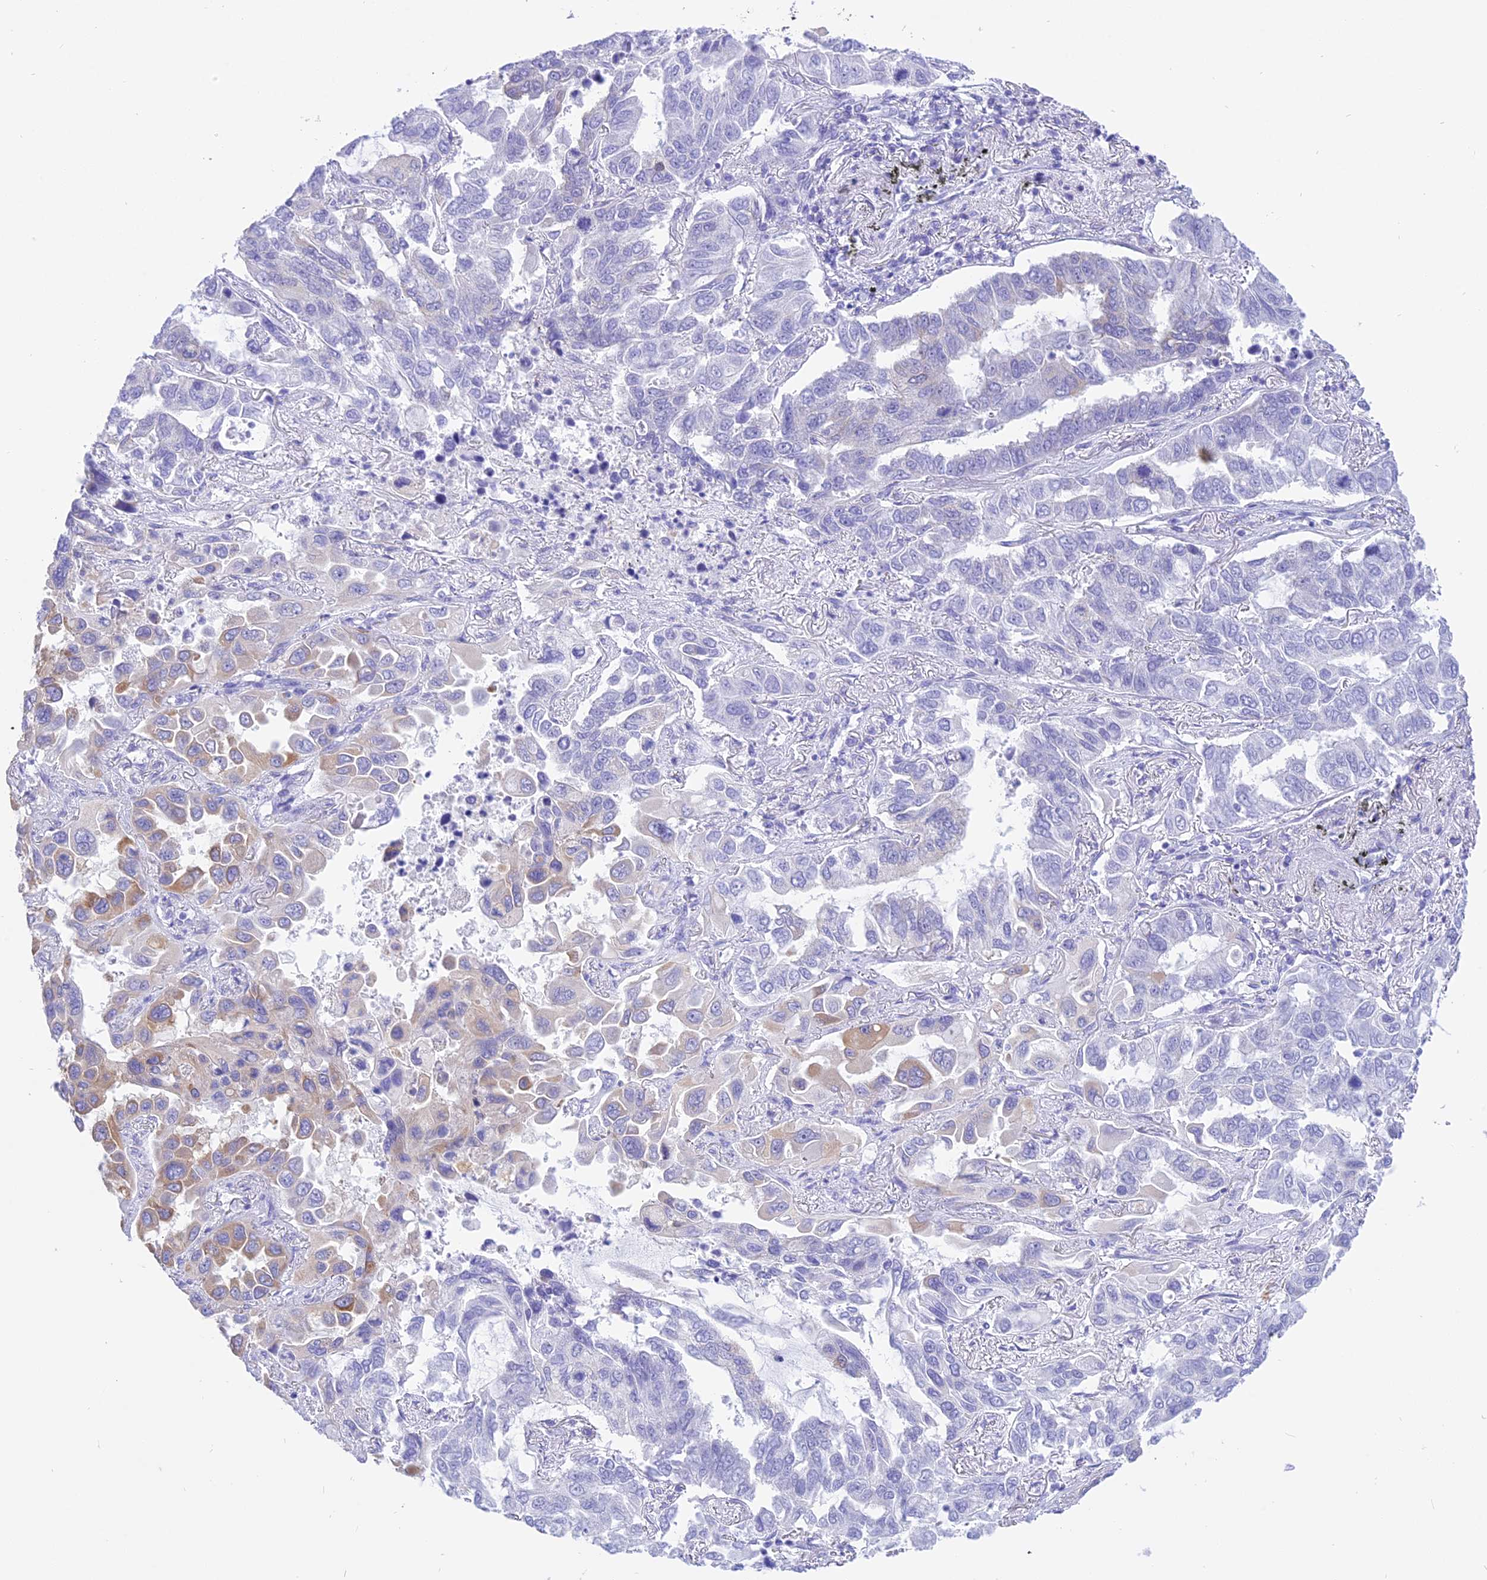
{"staining": {"intensity": "weak", "quantity": "<25%", "location": "cytoplasmic/membranous"}, "tissue": "lung cancer", "cell_type": "Tumor cells", "image_type": "cancer", "snomed": [{"axis": "morphology", "description": "Adenocarcinoma, NOS"}, {"axis": "topography", "description": "Lung"}], "caption": "Tumor cells show no significant protein staining in lung cancer (adenocarcinoma).", "gene": "DCAF16", "patient": {"sex": "male", "age": 64}}